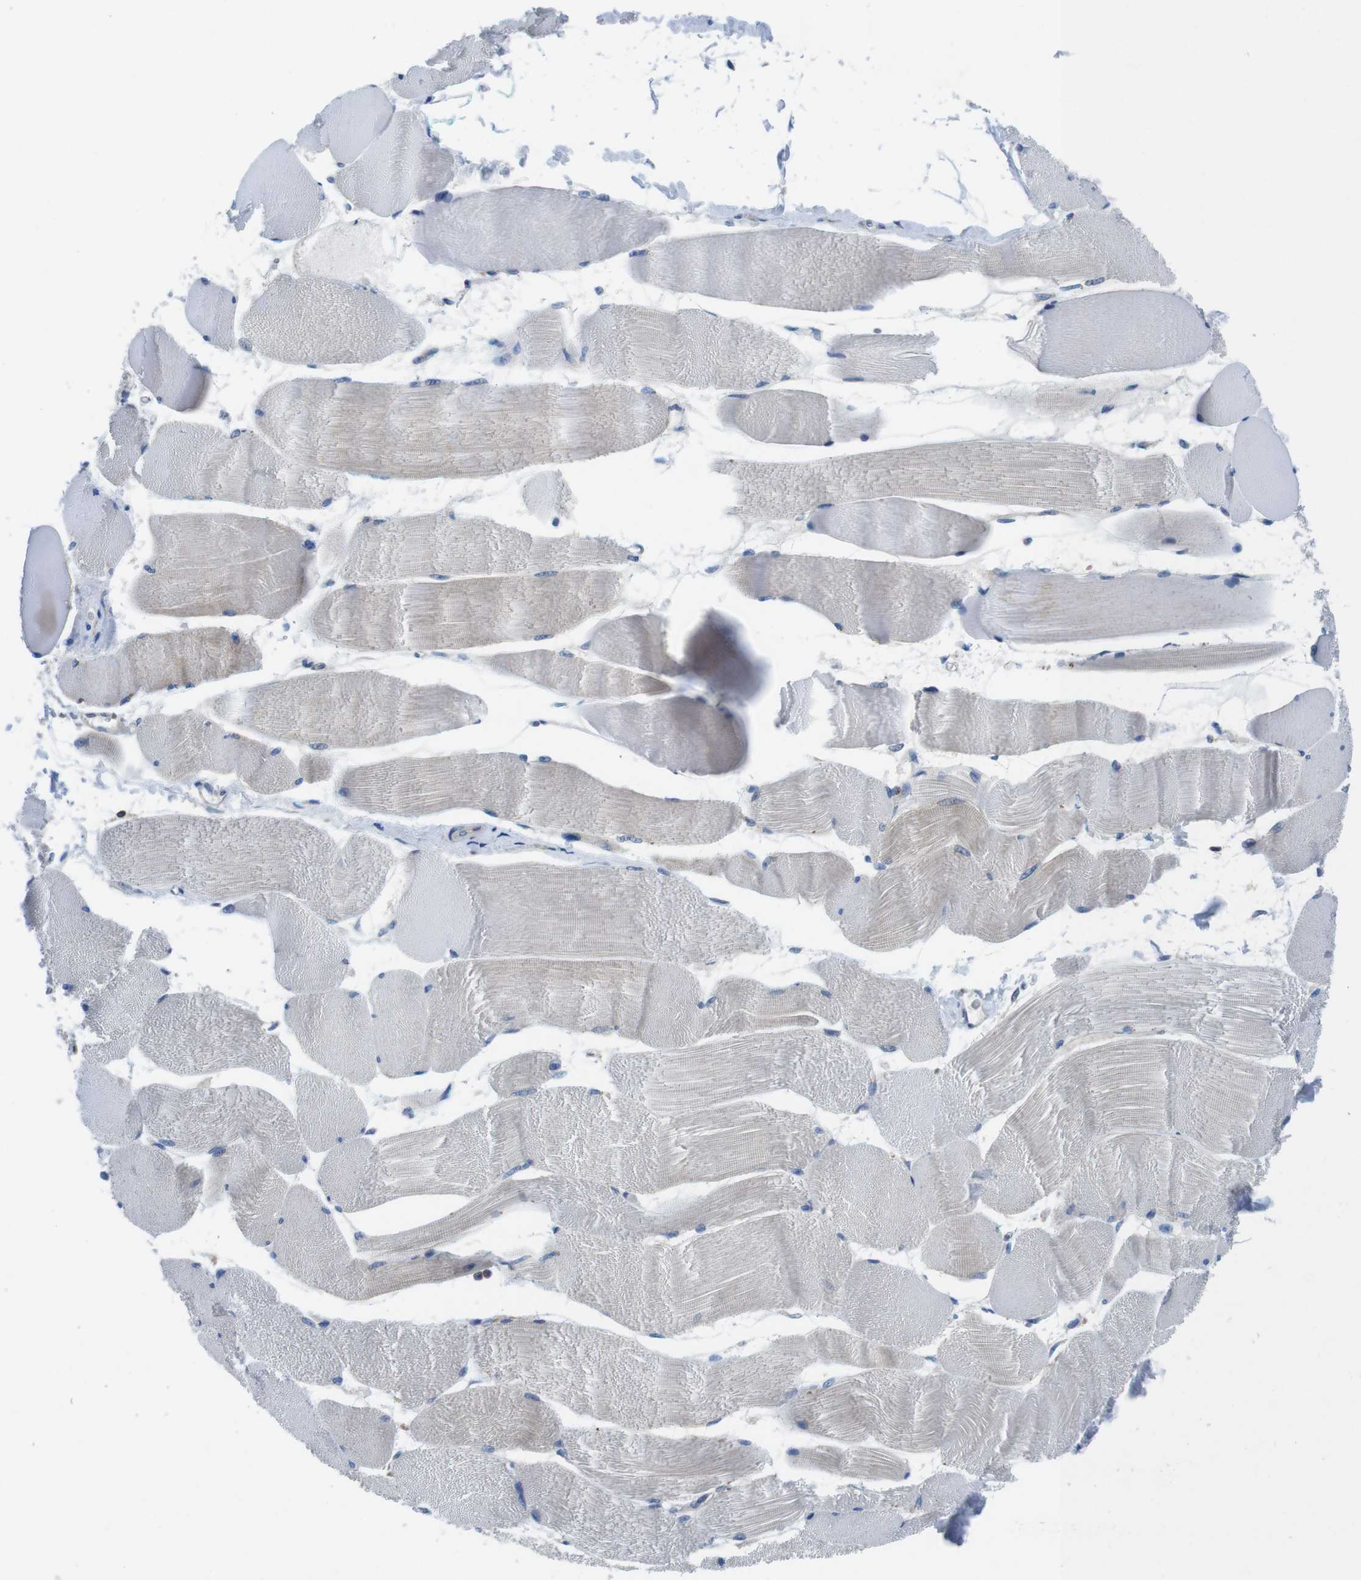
{"staining": {"intensity": "negative", "quantity": "none", "location": "none"}, "tissue": "skeletal muscle", "cell_type": "Myocytes", "image_type": "normal", "snomed": [{"axis": "morphology", "description": "Normal tissue, NOS"}, {"axis": "morphology", "description": "Squamous cell carcinoma, NOS"}, {"axis": "topography", "description": "Skeletal muscle"}], "caption": "Immunohistochemistry micrograph of benign human skeletal muscle stained for a protein (brown), which displays no expression in myocytes. (DAB immunohistochemistry with hematoxylin counter stain).", "gene": "PIK3CD", "patient": {"sex": "male", "age": 51}}